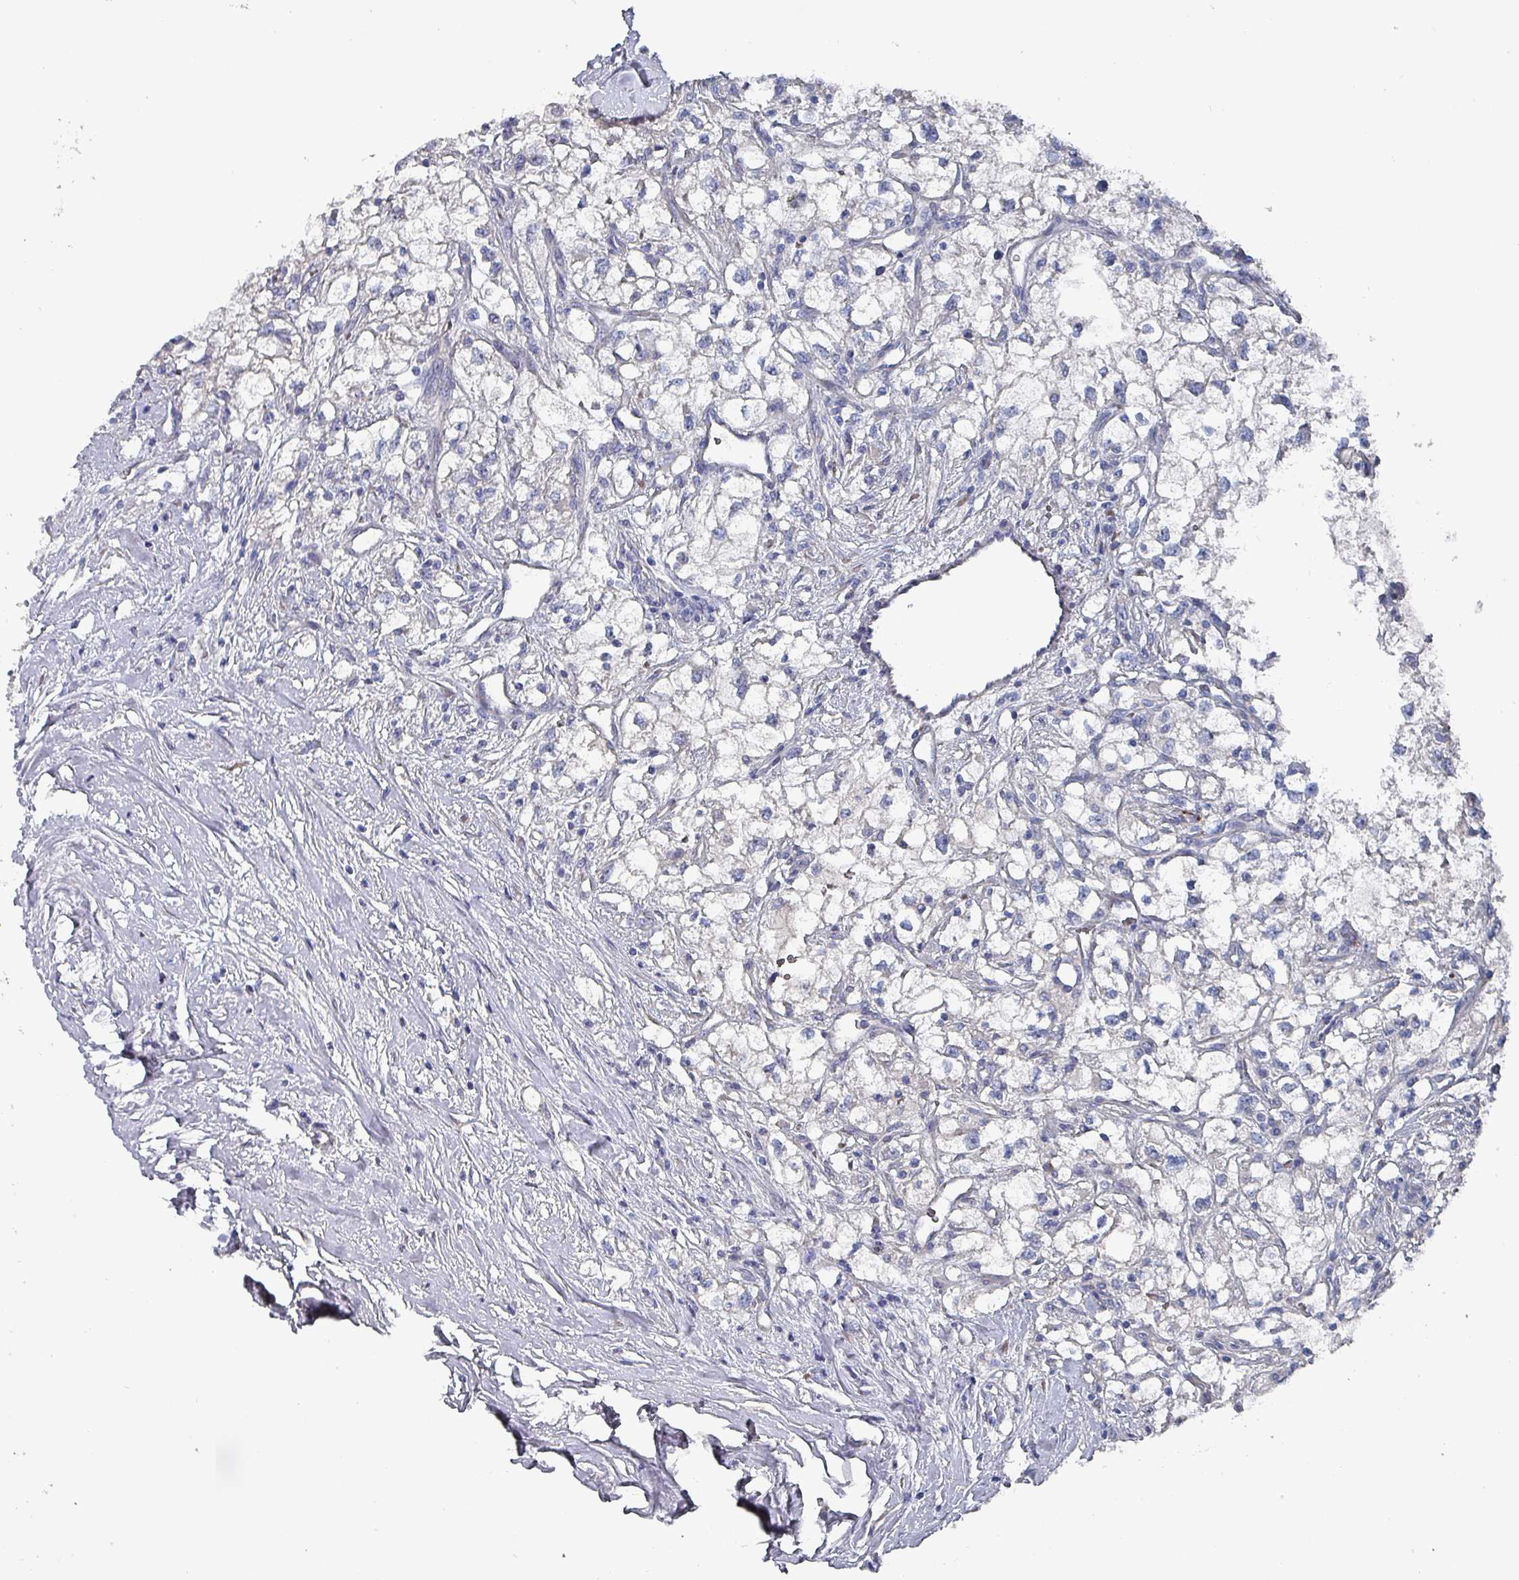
{"staining": {"intensity": "negative", "quantity": "none", "location": "none"}, "tissue": "renal cancer", "cell_type": "Tumor cells", "image_type": "cancer", "snomed": [{"axis": "morphology", "description": "Adenocarcinoma, NOS"}, {"axis": "topography", "description": "Kidney"}], "caption": "IHC of adenocarcinoma (renal) exhibits no expression in tumor cells.", "gene": "DRD5", "patient": {"sex": "male", "age": 59}}